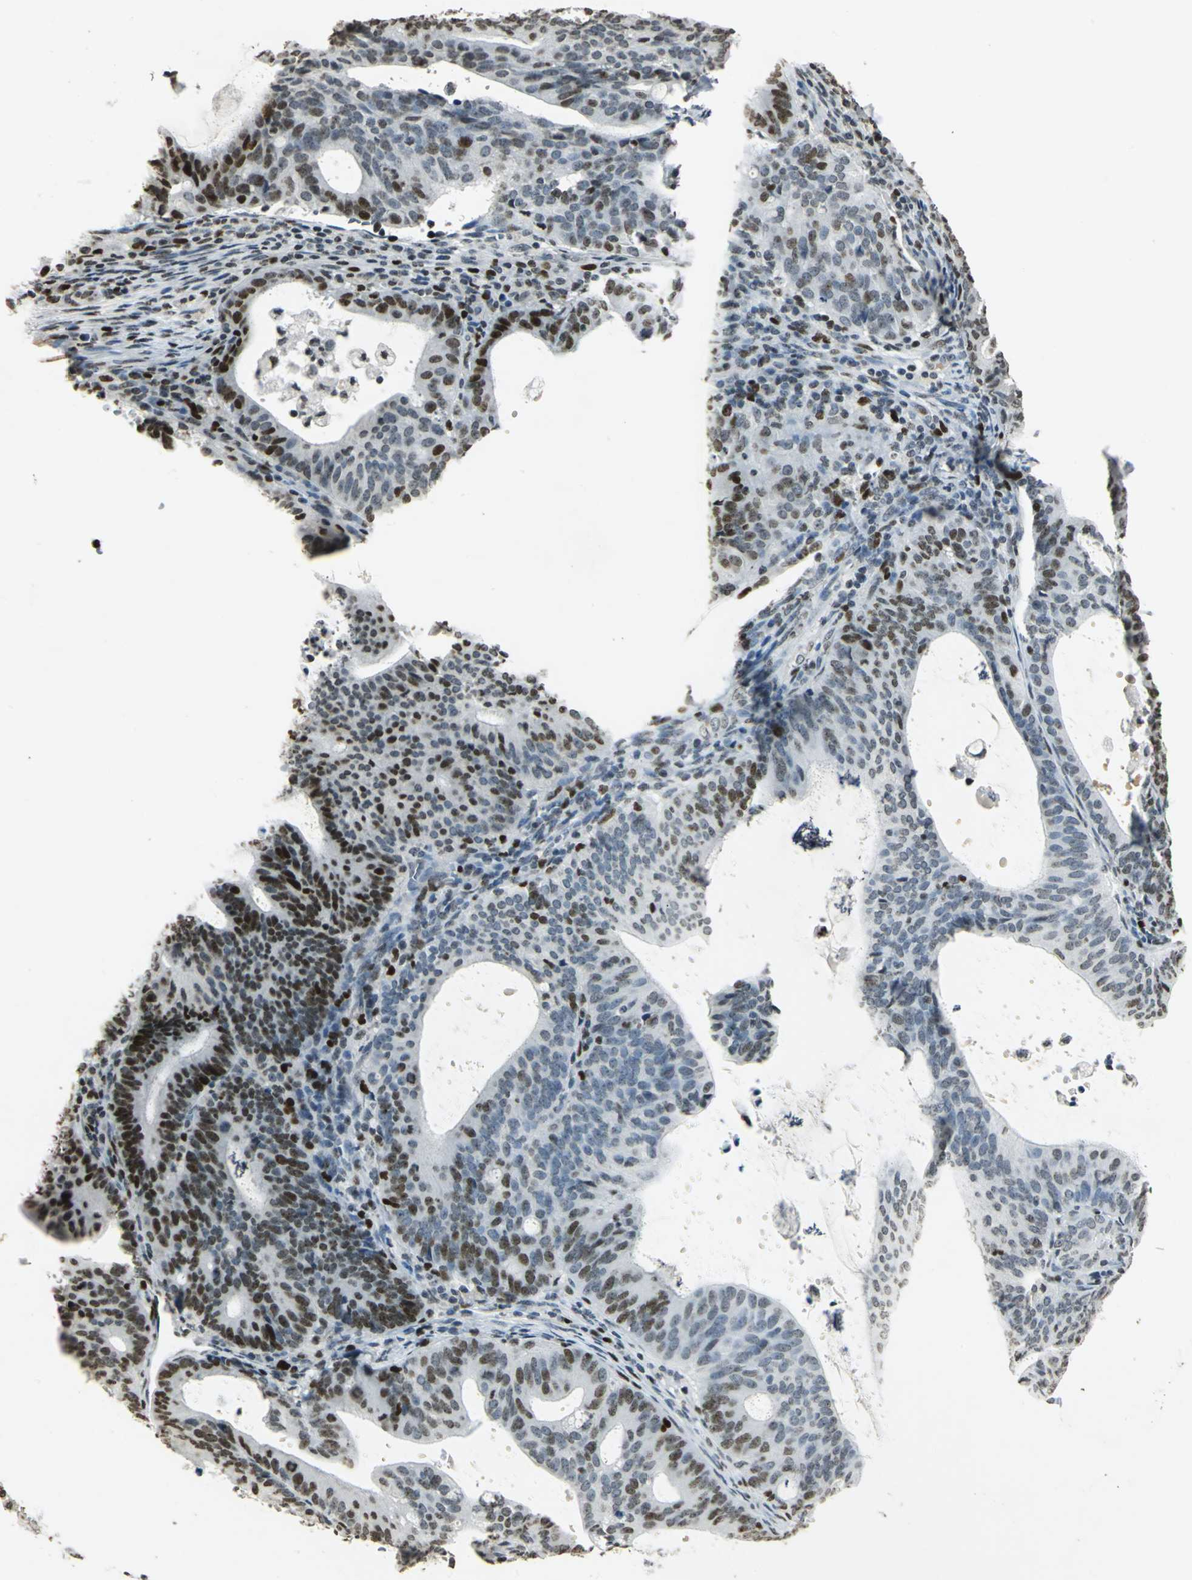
{"staining": {"intensity": "strong", "quantity": "25%-75%", "location": "nuclear"}, "tissue": "endometrial cancer", "cell_type": "Tumor cells", "image_type": "cancer", "snomed": [{"axis": "morphology", "description": "Adenocarcinoma, NOS"}, {"axis": "topography", "description": "Uterus"}], "caption": "Immunohistochemical staining of human adenocarcinoma (endometrial) exhibits high levels of strong nuclear protein staining in approximately 25%-75% of tumor cells.", "gene": "MCM4", "patient": {"sex": "female", "age": 83}}